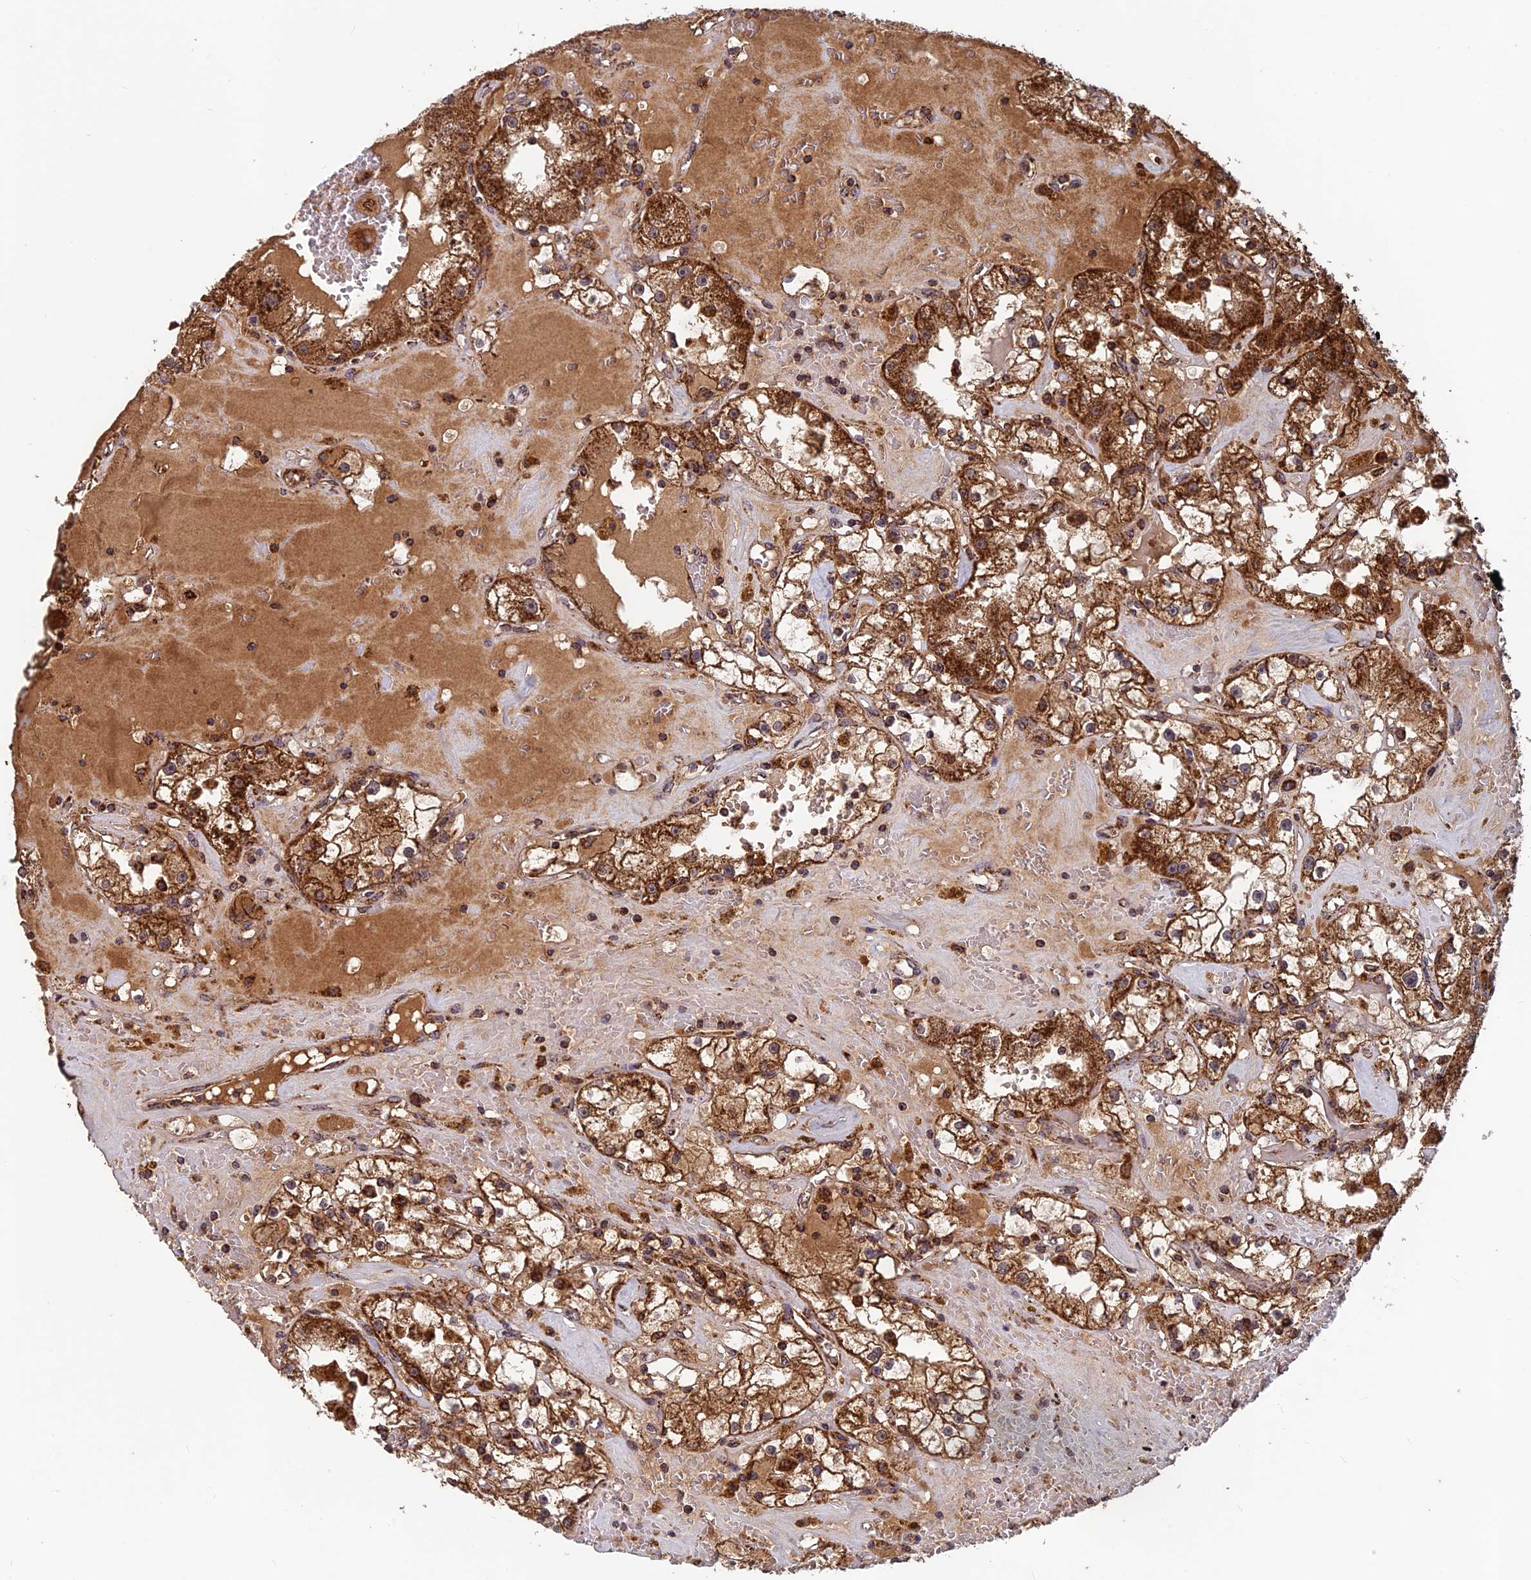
{"staining": {"intensity": "strong", "quantity": ">75%", "location": "cytoplasmic/membranous"}, "tissue": "renal cancer", "cell_type": "Tumor cells", "image_type": "cancer", "snomed": [{"axis": "morphology", "description": "Adenocarcinoma, NOS"}, {"axis": "topography", "description": "Kidney"}], "caption": "A high amount of strong cytoplasmic/membranous staining is seen in about >75% of tumor cells in adenocarcinoma (renal) tissue.", "gene": "CCDC15", "patient": {"sex": "male", "age": 56}}